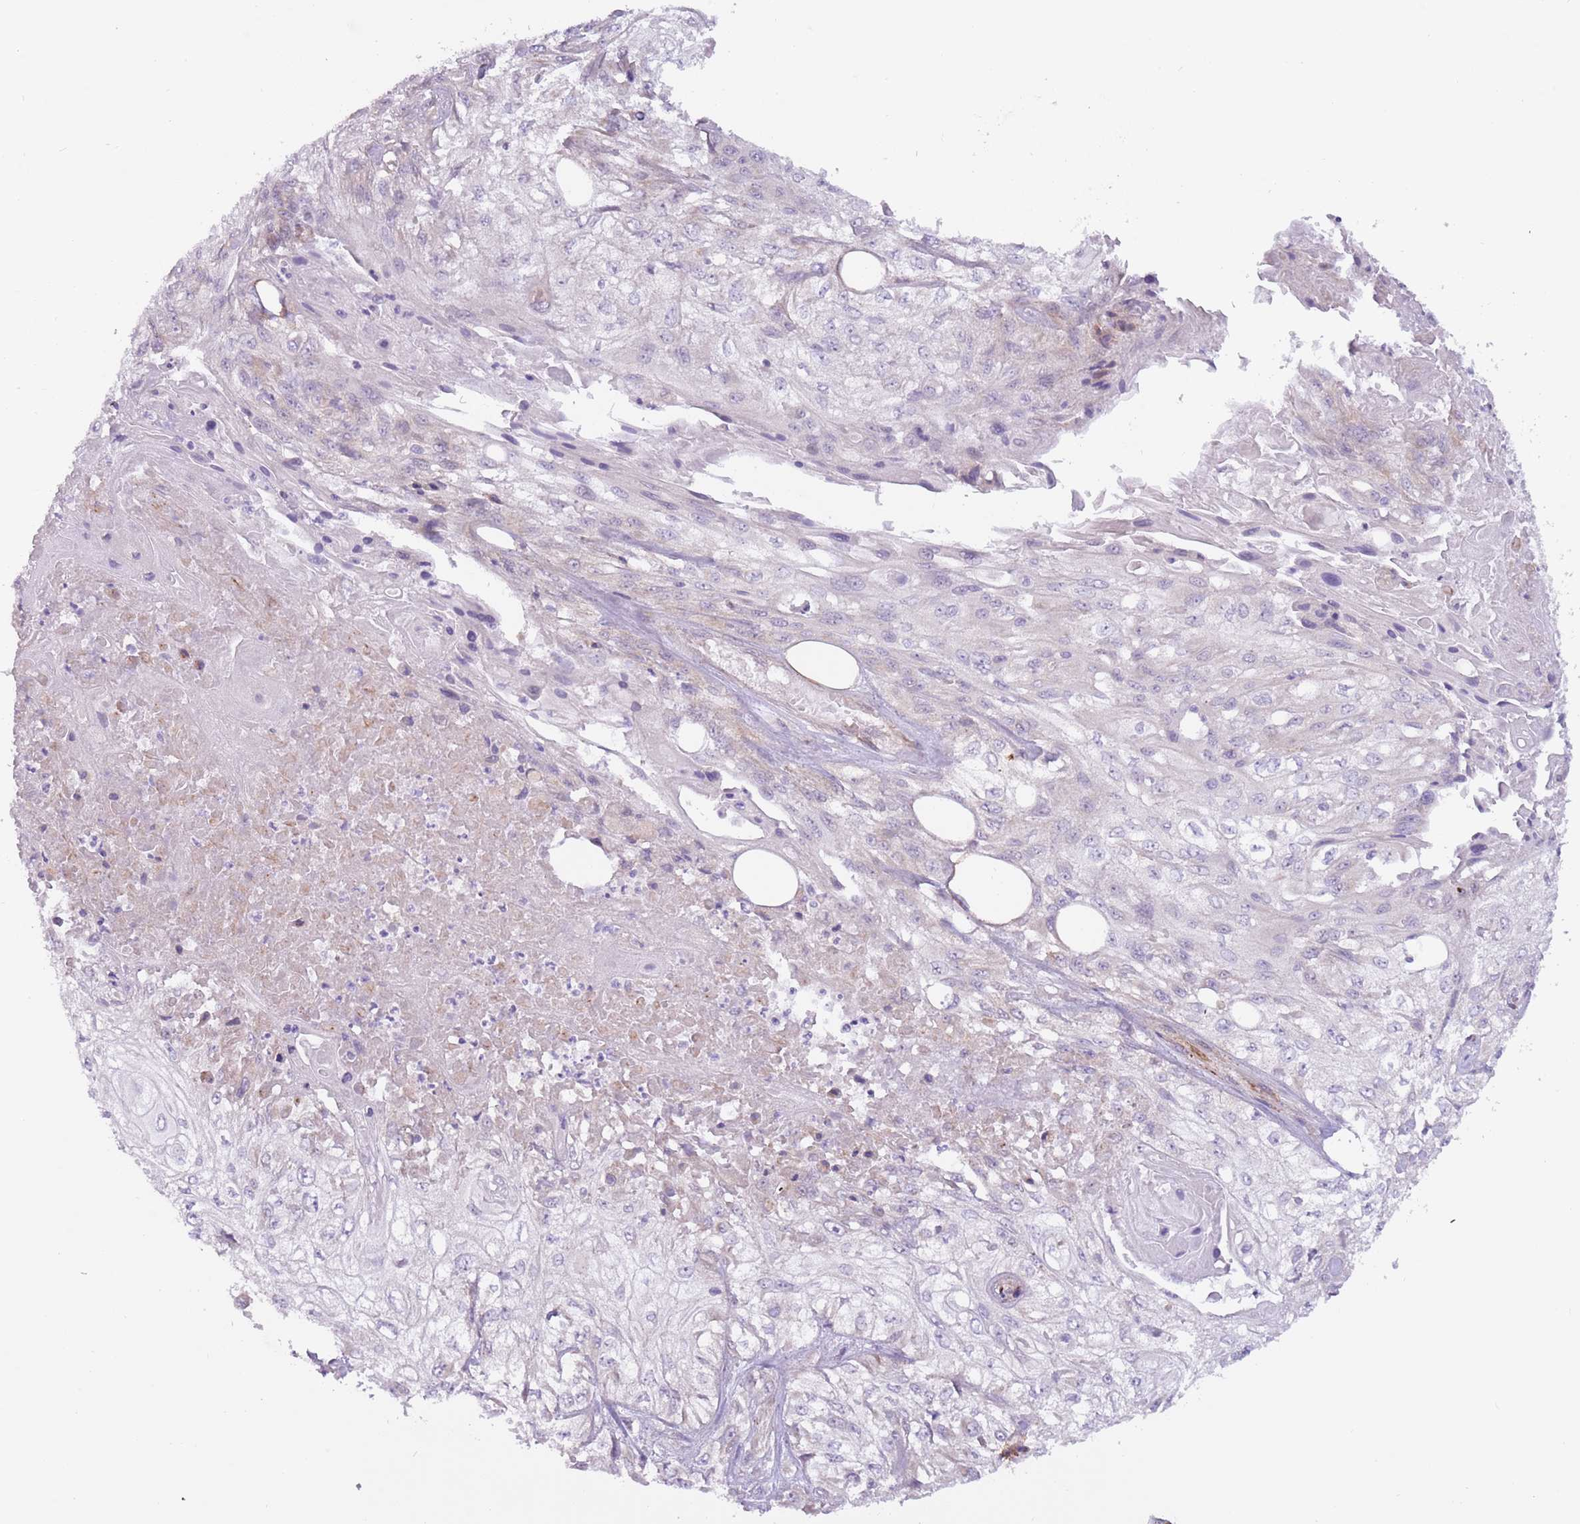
{"staining": {"intensity": "negative", "quantity": "none", "location": "none"}, "tissue": "skin cancer", "cell_type": "Tumor cells", "image_type": "cancer", "snomed": [{"axis": "morphology", "description": "Squamous cell carcinoma, NOS"}, {"axis": "morphology", "description": "Squamous cell carcinoma, metastatic, NOS"}, {"axis": "topography", "description": "Skin"}, {"axis": "topography", "description": "Lymph node"}], "caption": "A micrograph of human skin metastatic squamous cell carcinoma is negative for staining in tumor cells. The staining is performed using DAB brown chromogen with nuclei counter-stained in using hematoxylin.", "gene": "MRO", "patient": {"sex": "male", "age": 75}}